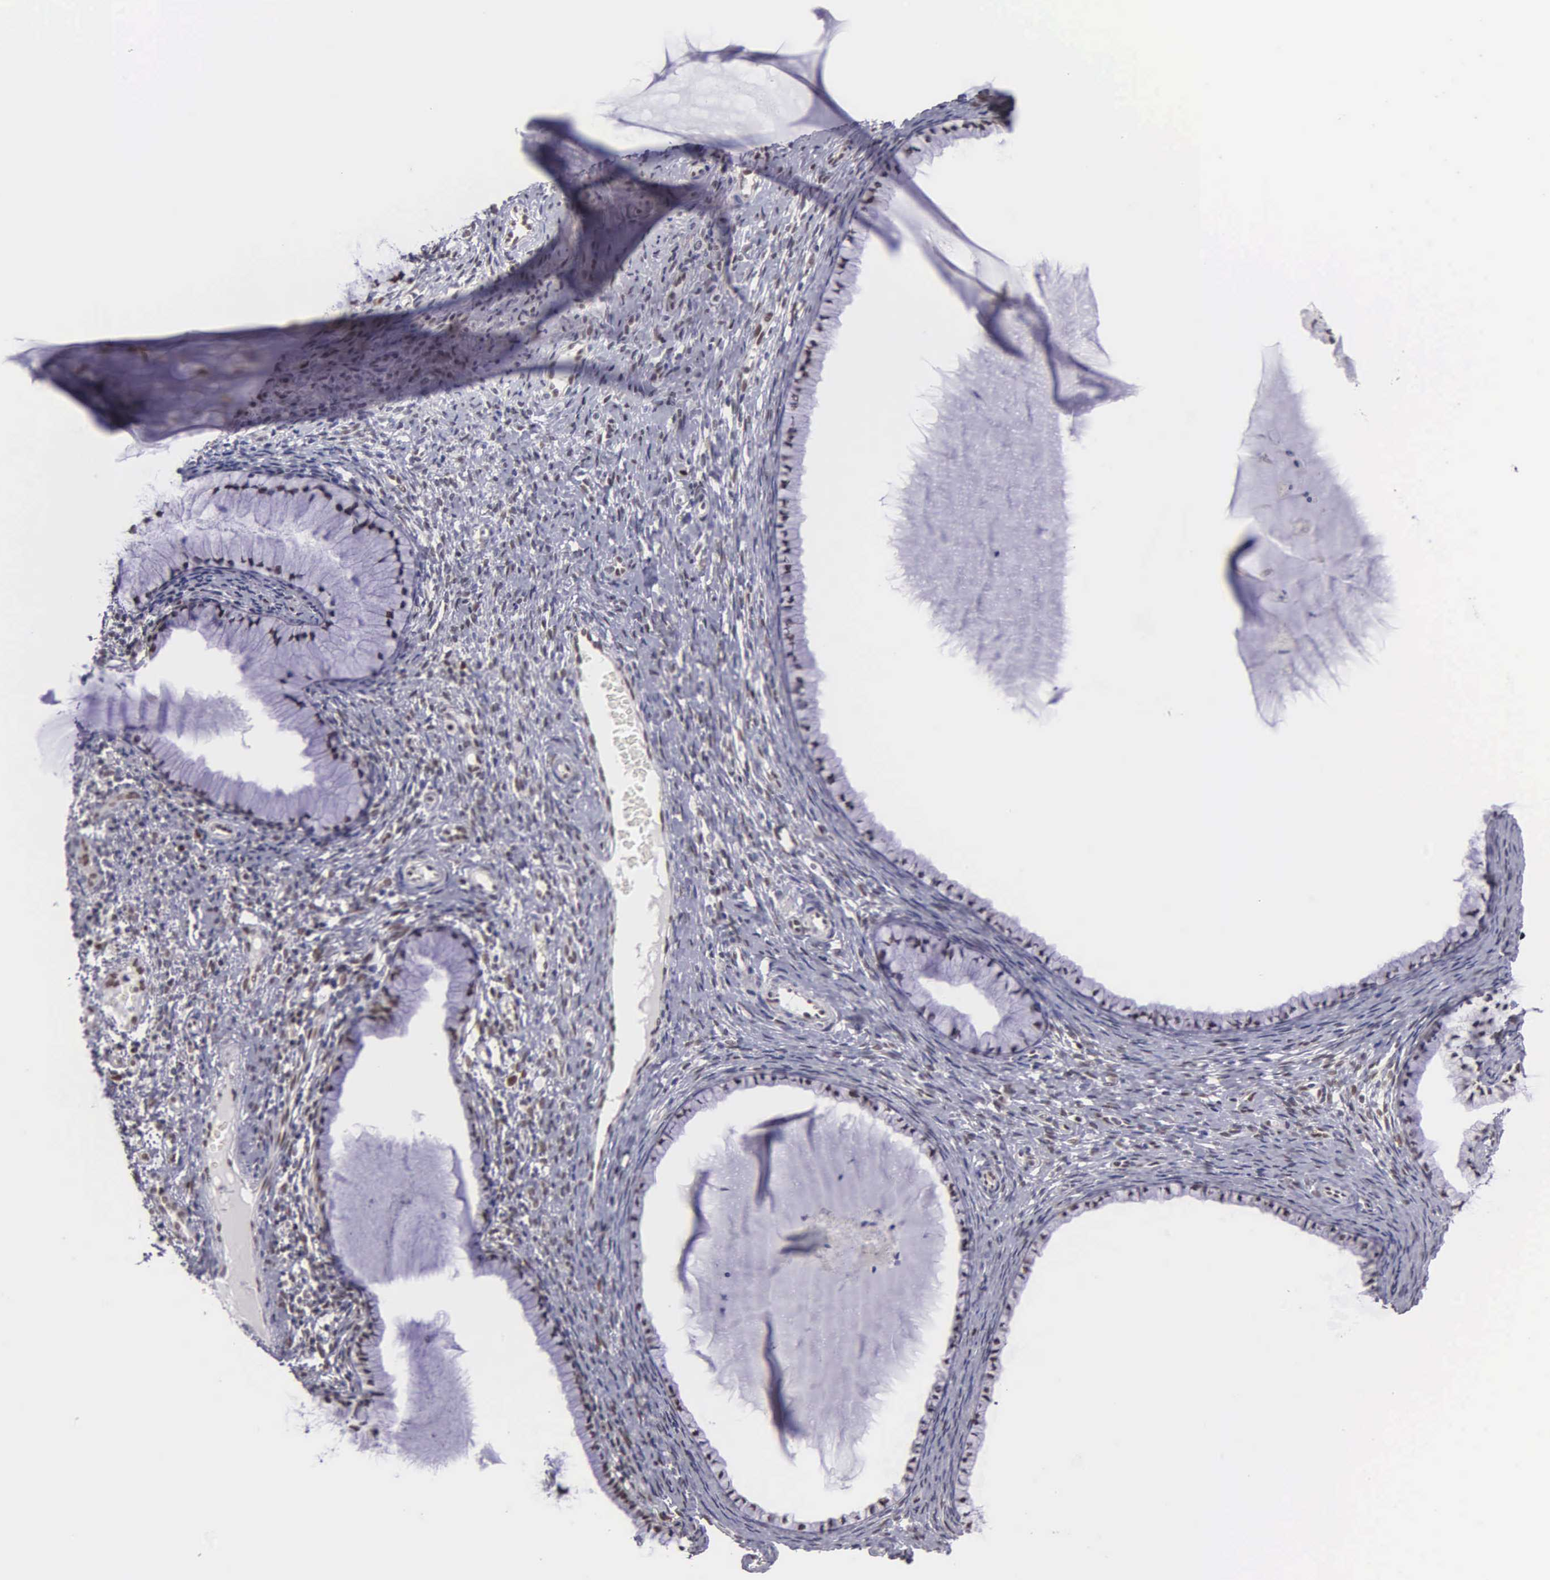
{"staining": {"intensity": "moderate", "quantity": "25%-75%", "location": "nuclear"}, "tissue": "cervix", "cell_type": "Glandular cells", "image_type": "normal", "snomed": [{"axis": "morphology", "description": "Normal tissue, NOS"}, {"axis": "topography", "description": "Cervix"}], "caption": "Glandular cells show medium levels of moderate nuclear staining in approximately 25%-75% of cells in unremarkable human cervix. (DAB IHC with brightfield microscopy, high magnification).", "gene": "UBR7", "patient": {"sex": "female", "age": 70}}